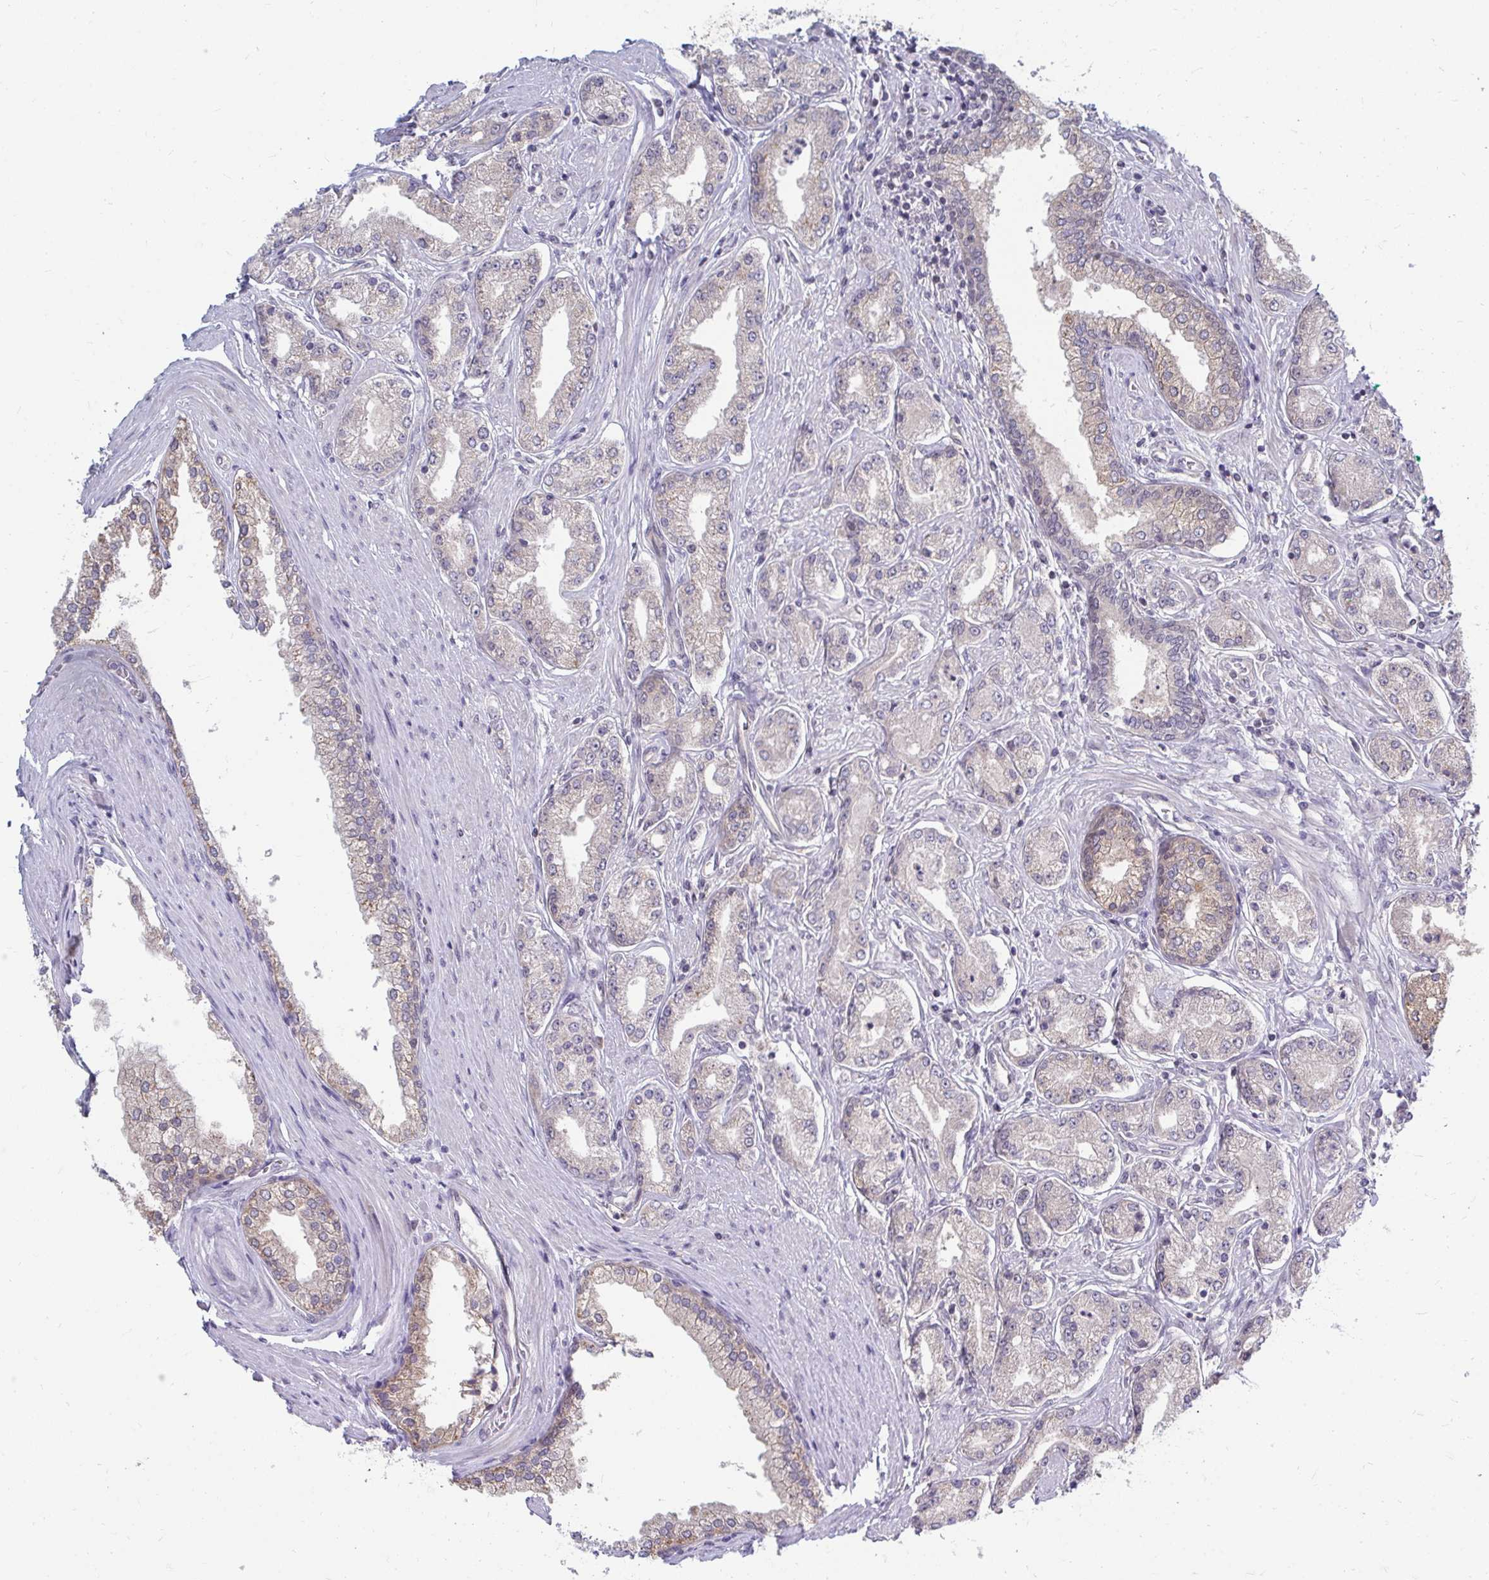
{"staining": {"intensity": "weak", "quantity": "<25%", "location": "cytoplasmic/membranous"}, "tissue": "prostate cancer", "cell_type": "Tumor cells", "image_type": "cancer", "snomed": [{"axis": "morphology", "description": "Adenocarcinoma, High grade"}, {"axis": "topography", "description": "Prostate"}], "caption": "The immunohistochemistry micrograph has no significant staining in tumor cells of prostate cancer (adenocarcinoma (high-grade)) tissue.", "gene": "MROH8", "patient": {"sex": "male", "age": 66}}